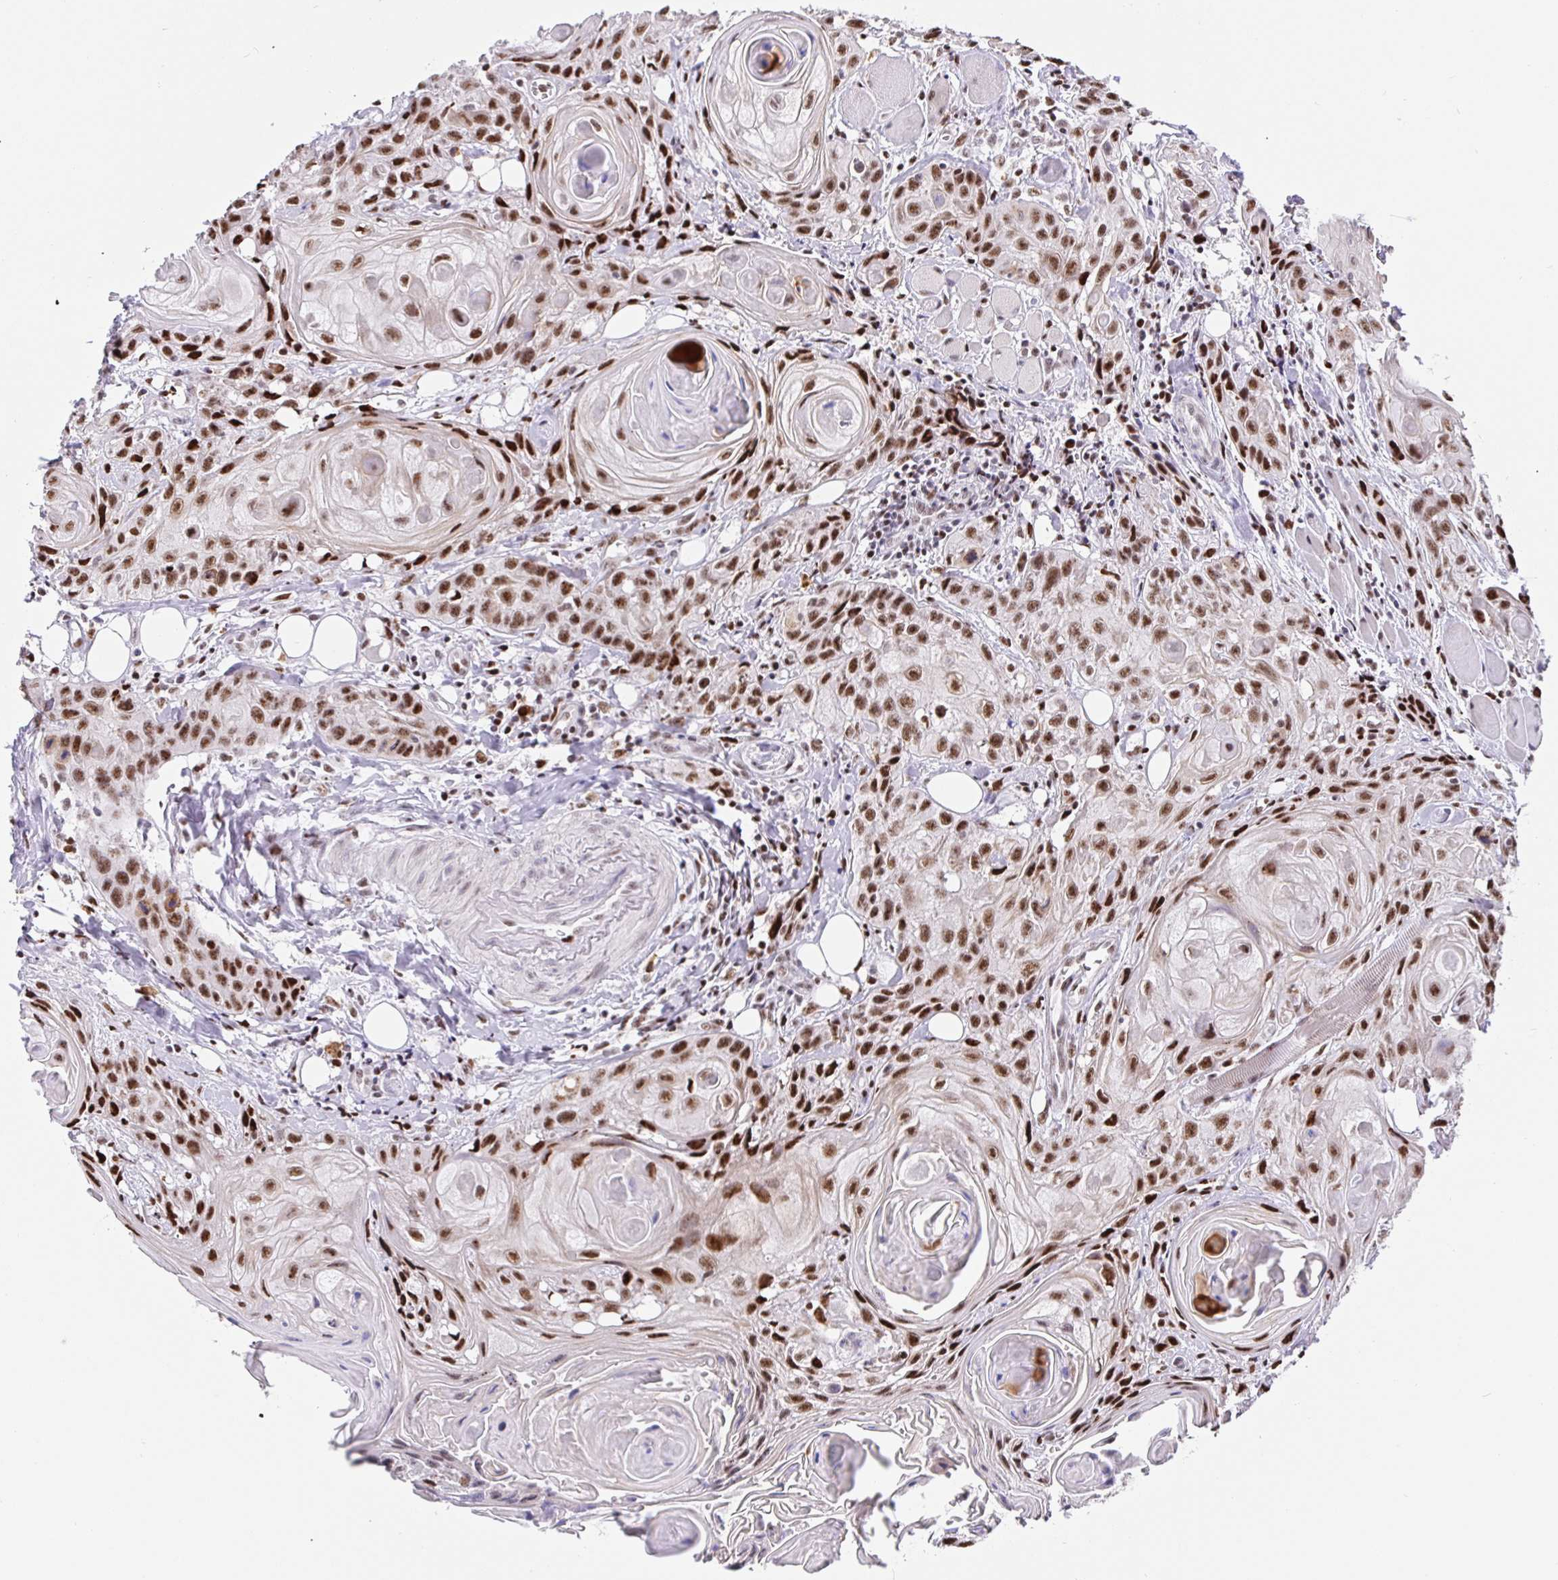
{"staining": {"intensity": "moderate", "quantity": ">75%", "location": "nuclear"}, "tissue": "head and neck cancer", "cell_type": "Tumor cells", "image_type": "cancer", "snomed": [{"axis": "morphology", "description": "Squamous cell carcinoma, NOS"}, {"axis": "topography", "description": "Oral tissue"}, {"axis": "topography", "description": "Head-Neck"}], "caption": "Head and neck cancer was stained to show a protein in brown. There is medium levels of moderate nuclear expression in approximately >75% of tumor cells.", "gene": "SETD5", "patient": {"sex": "male", "age": 58}}